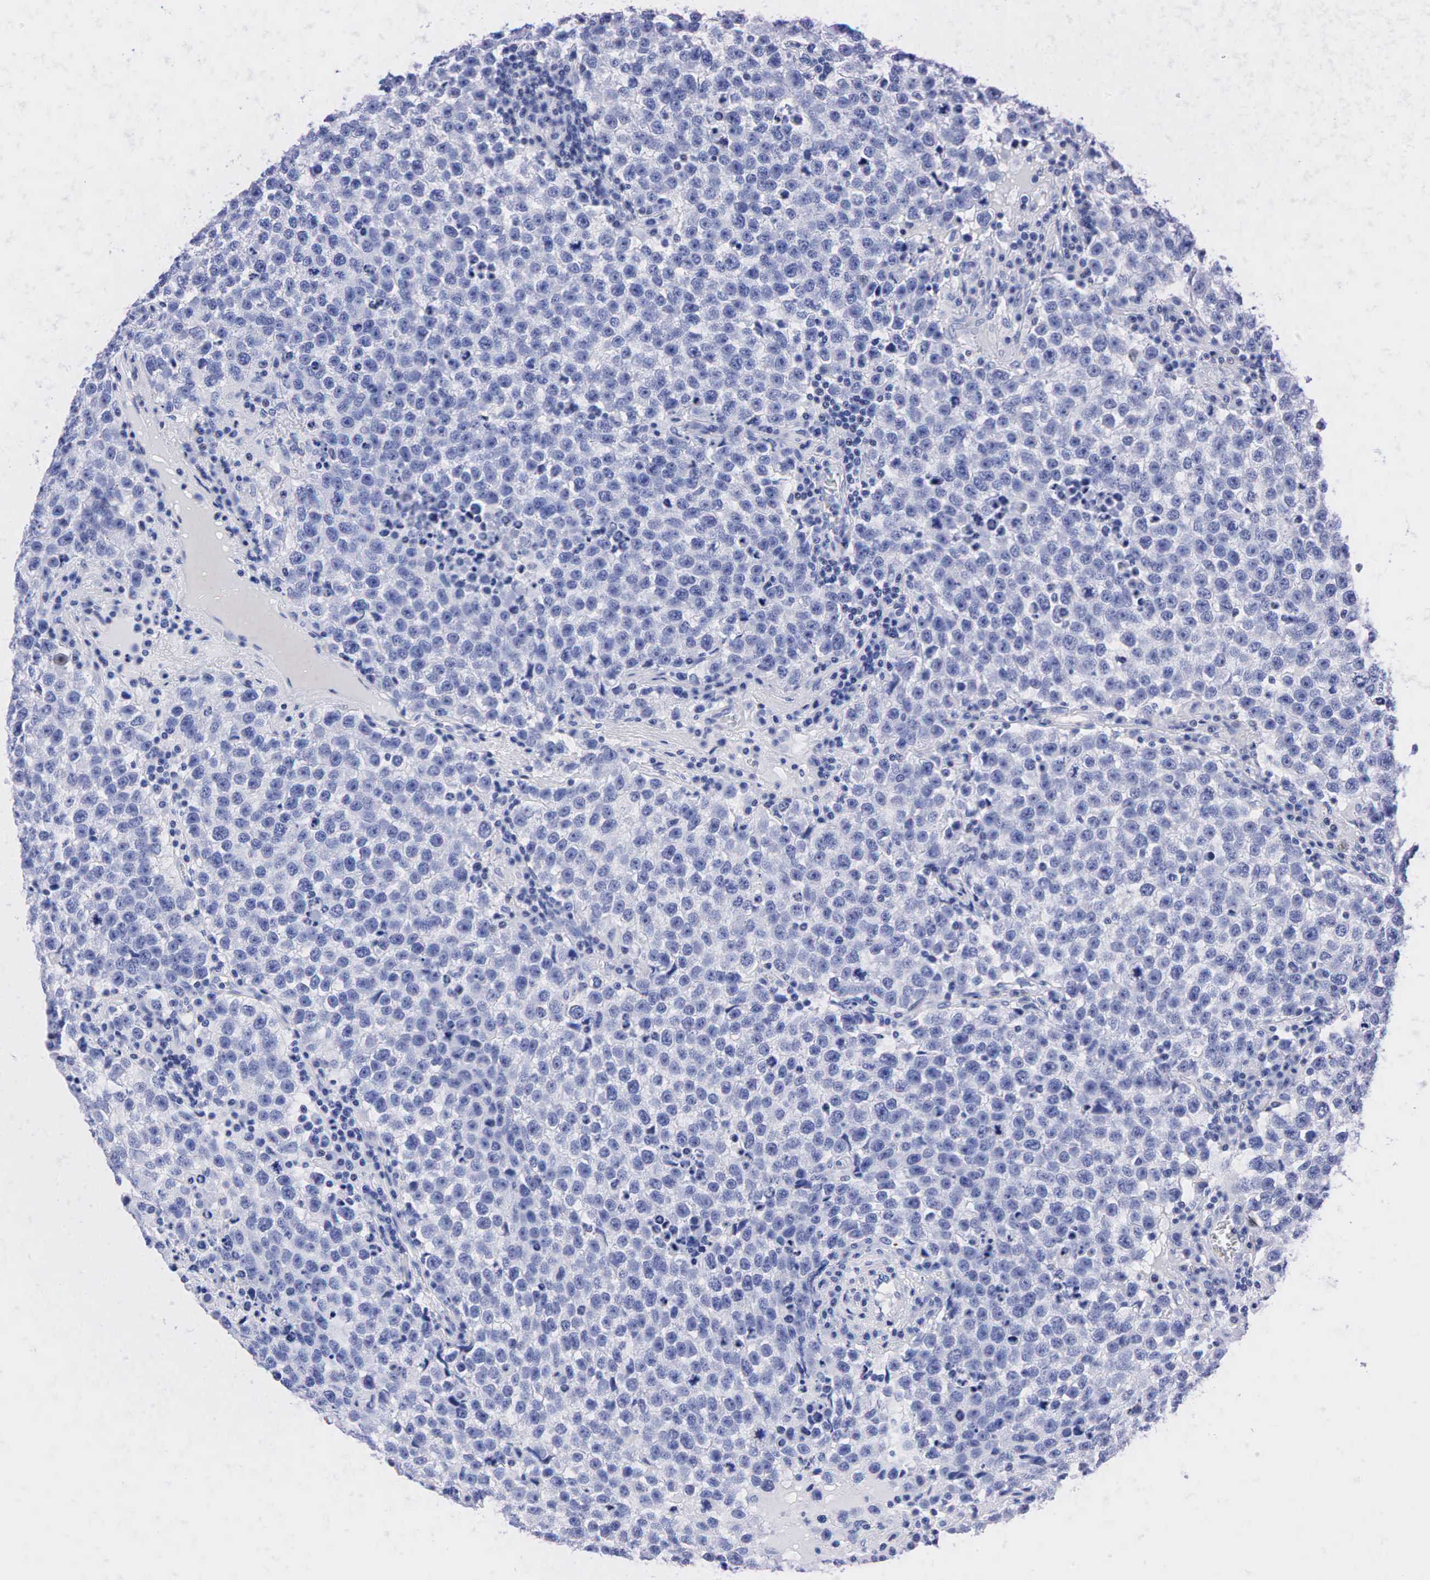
{"staining": {"intensity": "negative", "quantity": "none", "location": "none"}, "tissue": "testis cancer", "cell_type": "Tumor cells", "image_type": "cancer", "snomed": [{"axis": "morphology", "description": "Seminoma, NOS"}, {"axis": "topography", "description": "Testis"}], "caption": "The immunohistochemistry image has no significant staining in tumor cells of testis cancer tissue. (DAB (3,3'-diaminobenzidine) IHC with hematoxylin counter stain).", "gene": "PTH", "patient": {"sex": "male", "age": 36}}